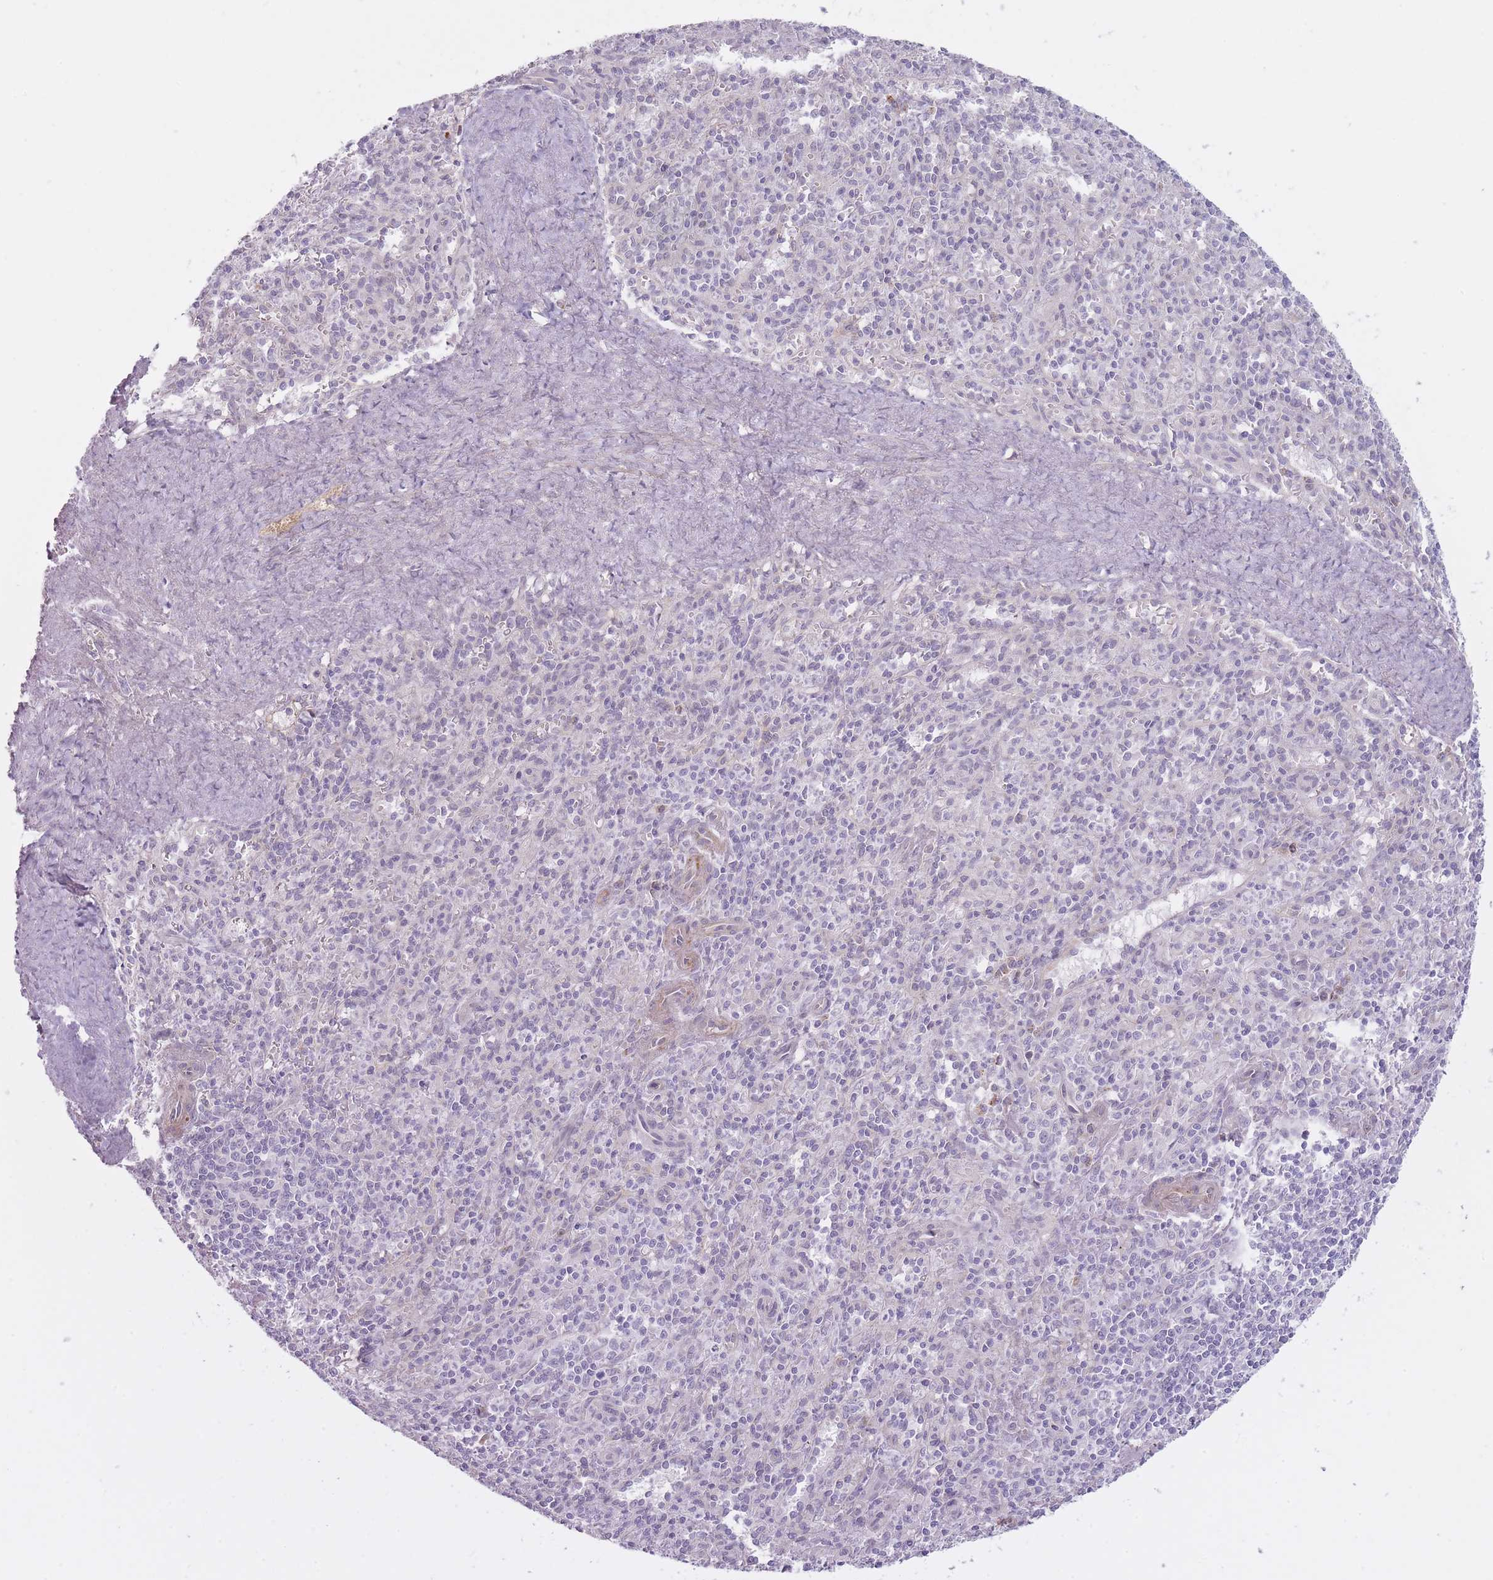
{"staining": {"intensity": "negative", "quantity": "none", "location": "none"}, "tissue": "spleen", "cell_type": "Cells in red pulp", "image_type": "normal", "snomed": [{"axis": "morphology", "description": "Normal tissue, NOS"}, {"axis": "topography", "description": "Spleen"}], "caption": "A photomicrograph of spleen stained for a protein reveals no brown staining in cells in red pulp. (Immunohistochemistry (ihc), brightfield microscopy, high magnification).", "gene": "PGRMC2", "patient": {"sex": "female", "age": 70}}